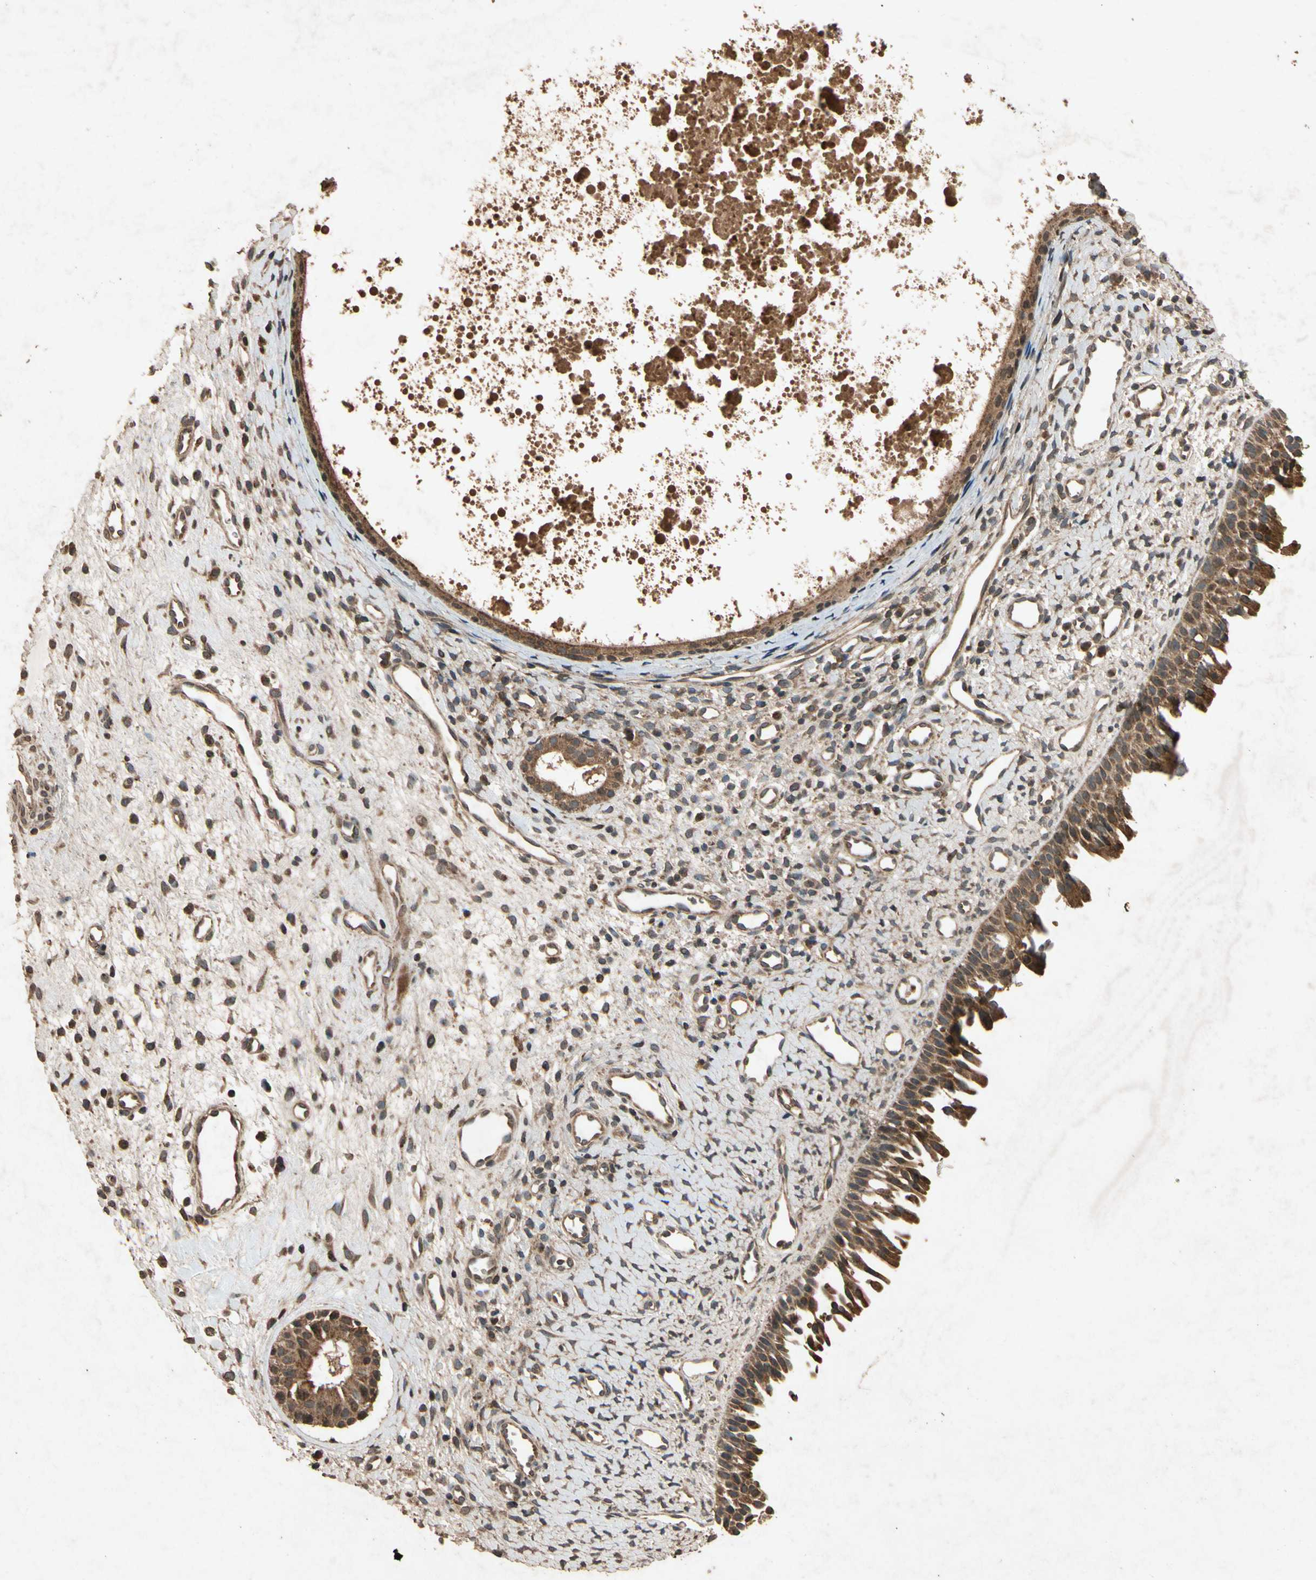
{"staining": {"intensity": "strong", "quantity": ">75%", "location": "cytoplasmic/membranous"}, "tissue": "nasopharynx", "cell_type": "Respiratory epithelial cells", "image_type": "normal", "snomed": [{"axis": "morphology", "description": "Normal tissue, NOS"}, {"axis": "topography", "description": "Nasopharynx"}], "caption": "Respiratory epithelial cells exhibit strong cytoplasmic/membranous staining in approximately >75% of cells in normal nasopharynx.", "gene": "TXN2", "patient": {"sex": "male", "age": 22}}